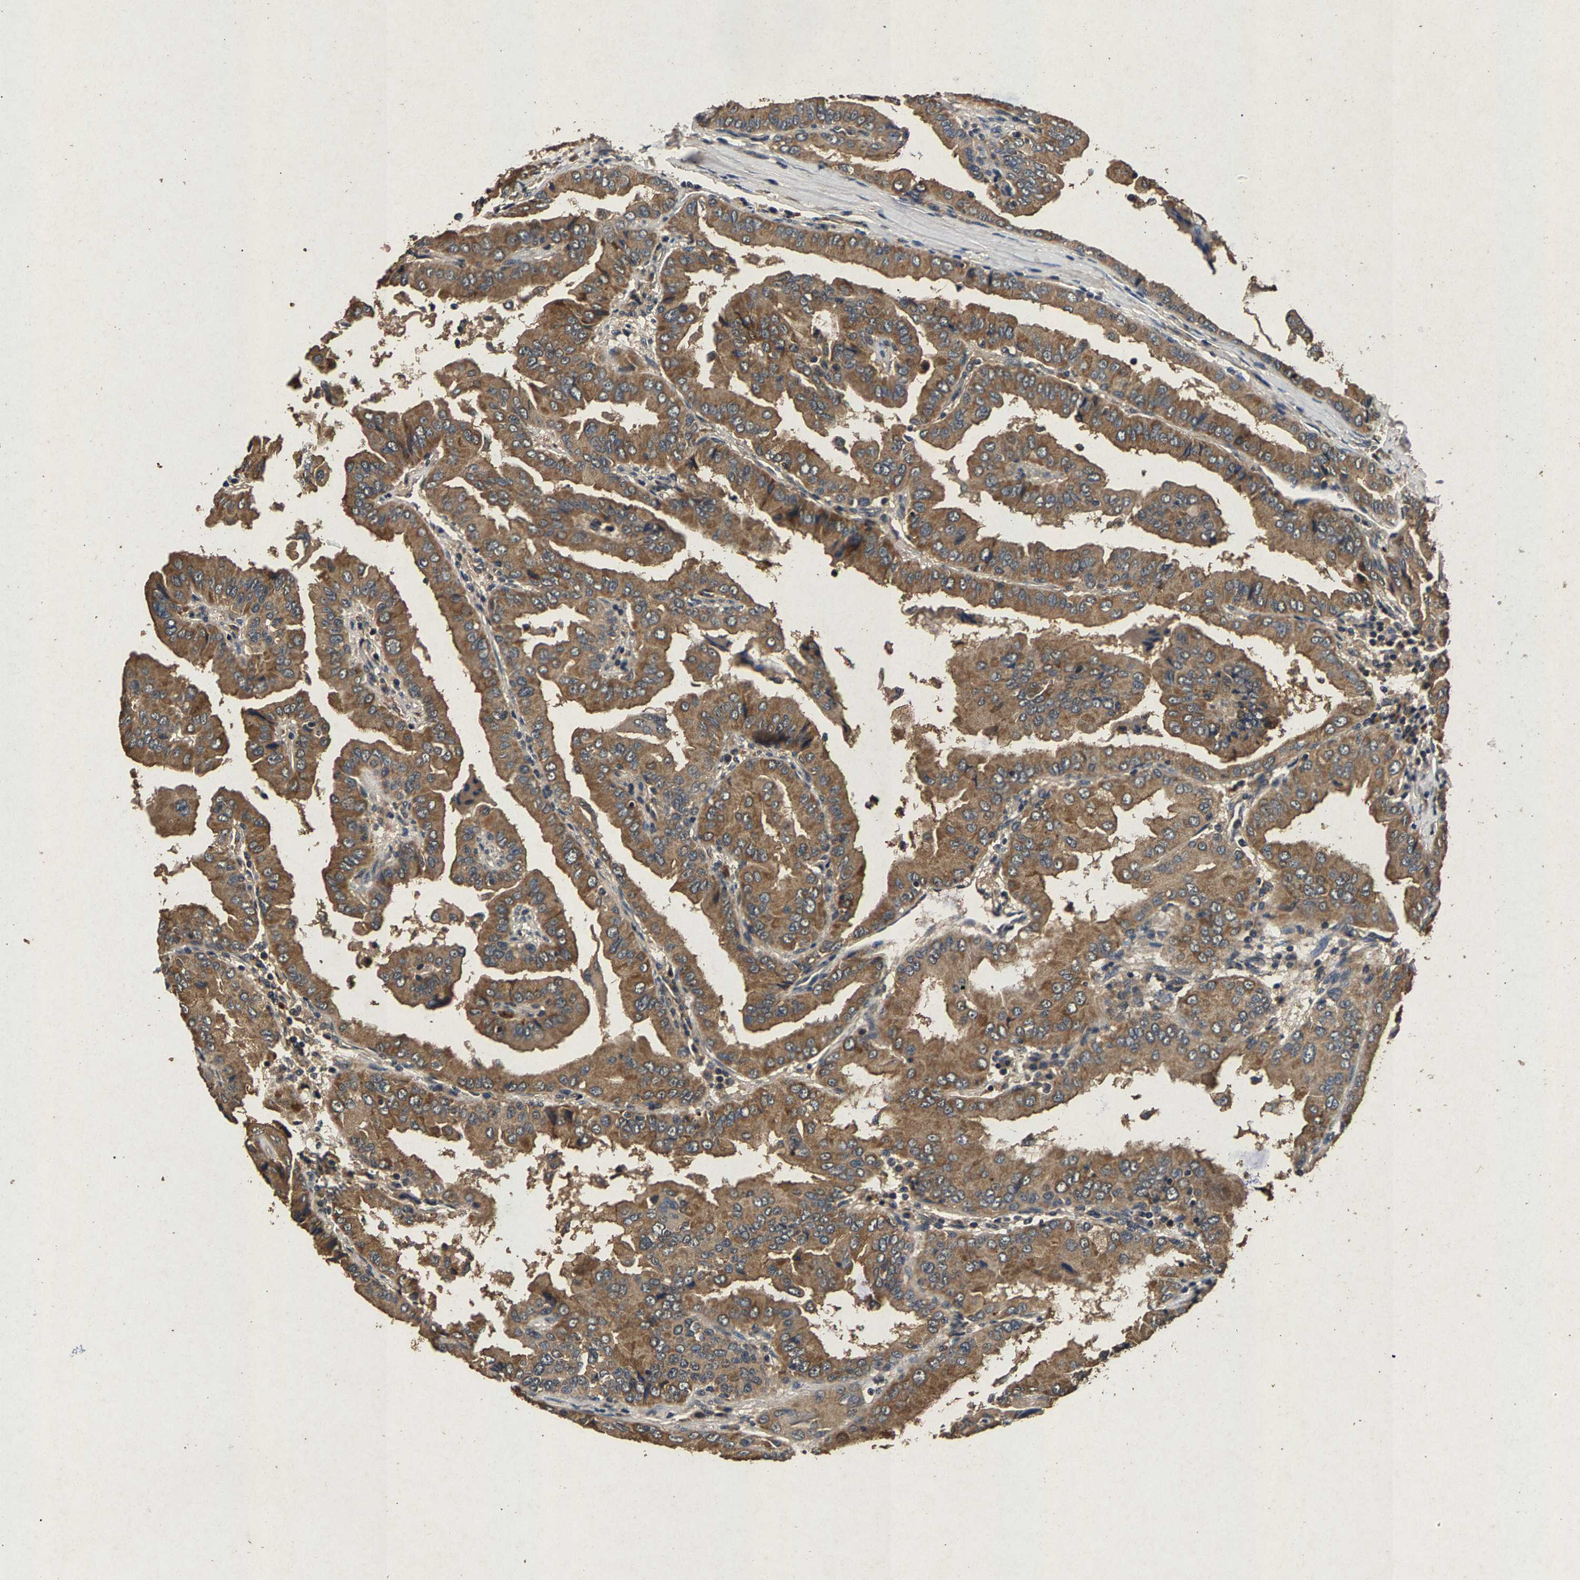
{"staining": {"intensity": "moderate", "quantity": ">75%", "location": "cytoplasmic/membranous"}, "tissue": "thyroid cancer", "cell_type": "Tumor cells", "image_type": "cancer", "snomed": [{"axis": "morphology", "description": "Papillary adenocarcinoma, NOS"}, {"axis": "topography", "description": "Thyroid gland"}], "caption": "A brown stain highlights moderate cytoplasmic/membranous staining of a protein in human thyroid cancer tumor cells.", "gene": "PPP1CC", "patient": {"sex": "male", "age": 33}}